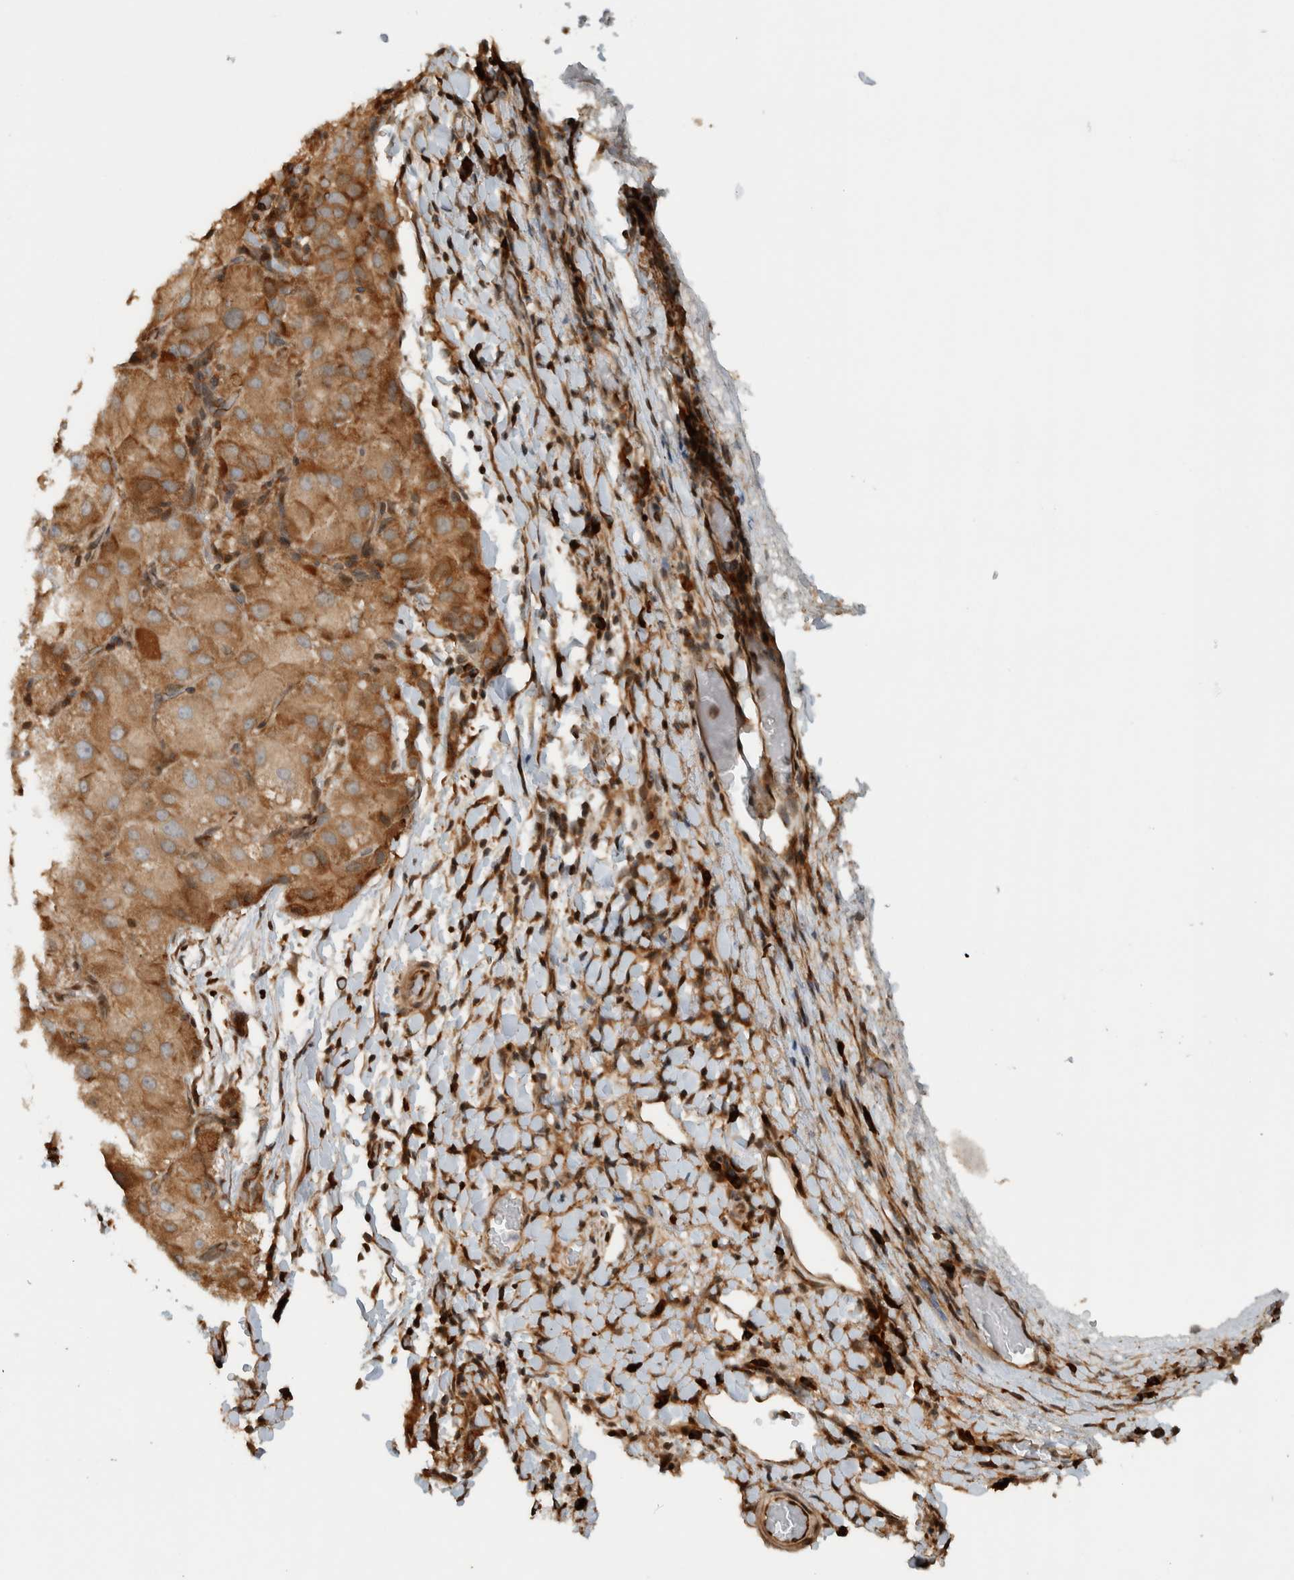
{"staining": {"intensity": "moderate", "quantity": ">75%", "location": "cytoplasmic/membranous"}, "tissue": "liver cancer", "cell_type": "Tumor cells", "image_type": "cancer", "snomed": [{"axis": "morphology", "description": "Carcinoma, Hepatocellular, NOS"}, {"axis": "topography", "description": "Liver"}], "caption": "Moderate cytoplasmic/membranous expression is seen in about >75% of tumor cells in liver cancer (hepatocellular carcinoma). (brown staining indicates protein expression, while blue staining denotes nuclei).", "gene": "CNTROB", "patient": {"sex": "male", "age": 80}}